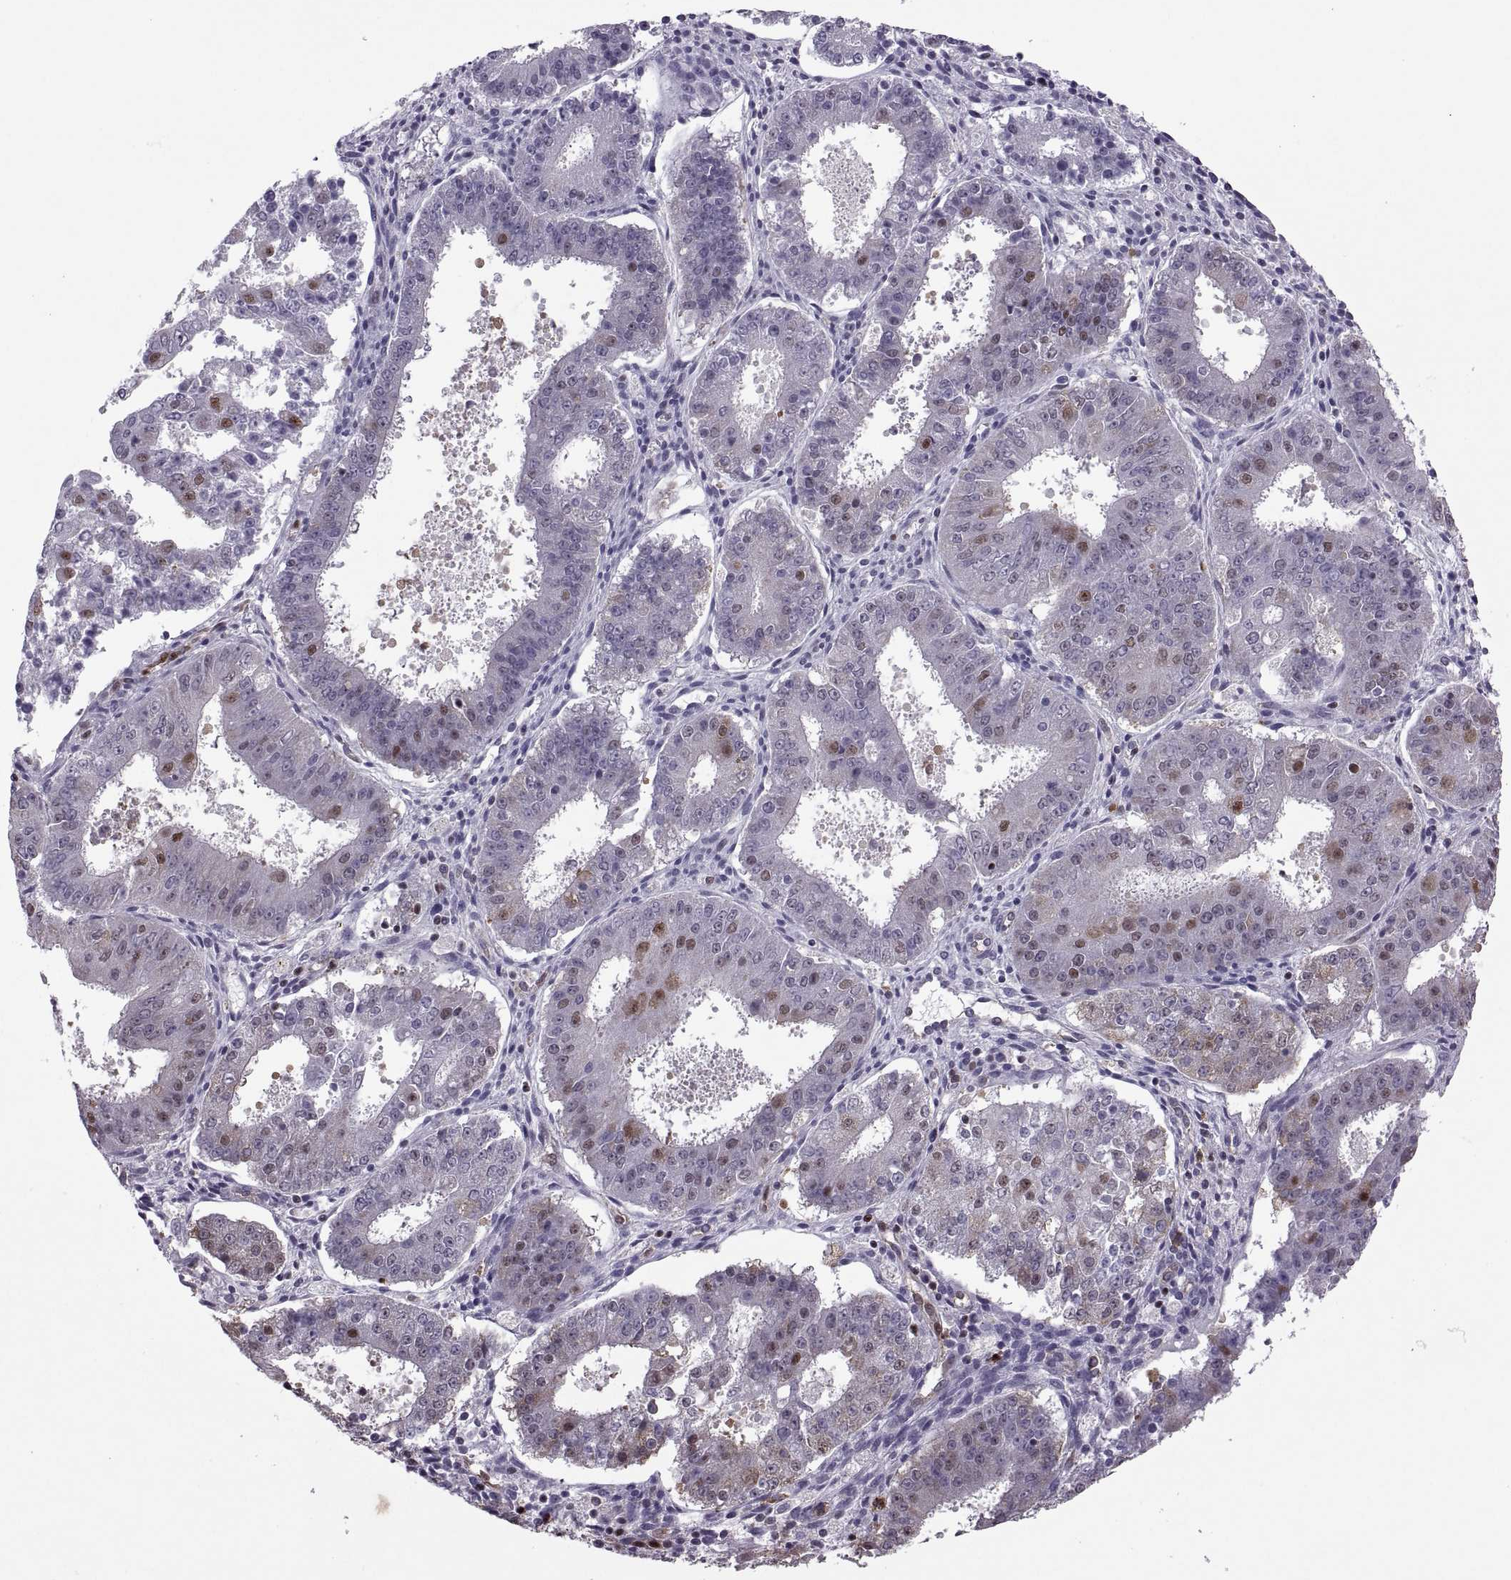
{"staining": {"intensity": "moderate", "quantity": "<25%", "location": "nuclear"}, "tissue": "ovarian cancer", "cell_type": "Tumor cells", "image_type": "cancer", "snomed": [{"axis": "morphology", "description": "Carcinoma, endometroid"}, {"axis": "topography", "description": "Ovary"}], "caption": "Immunohistochemistry photomicrograph of human ovarian cancer (endometroid carcinoma) stained for a protein (brown), which shows low levels of moderate nuclear staining in approximately <25% of tumor cells.", "gene": "PABPC1", "patient": {"sex": "female", "age": 42}}